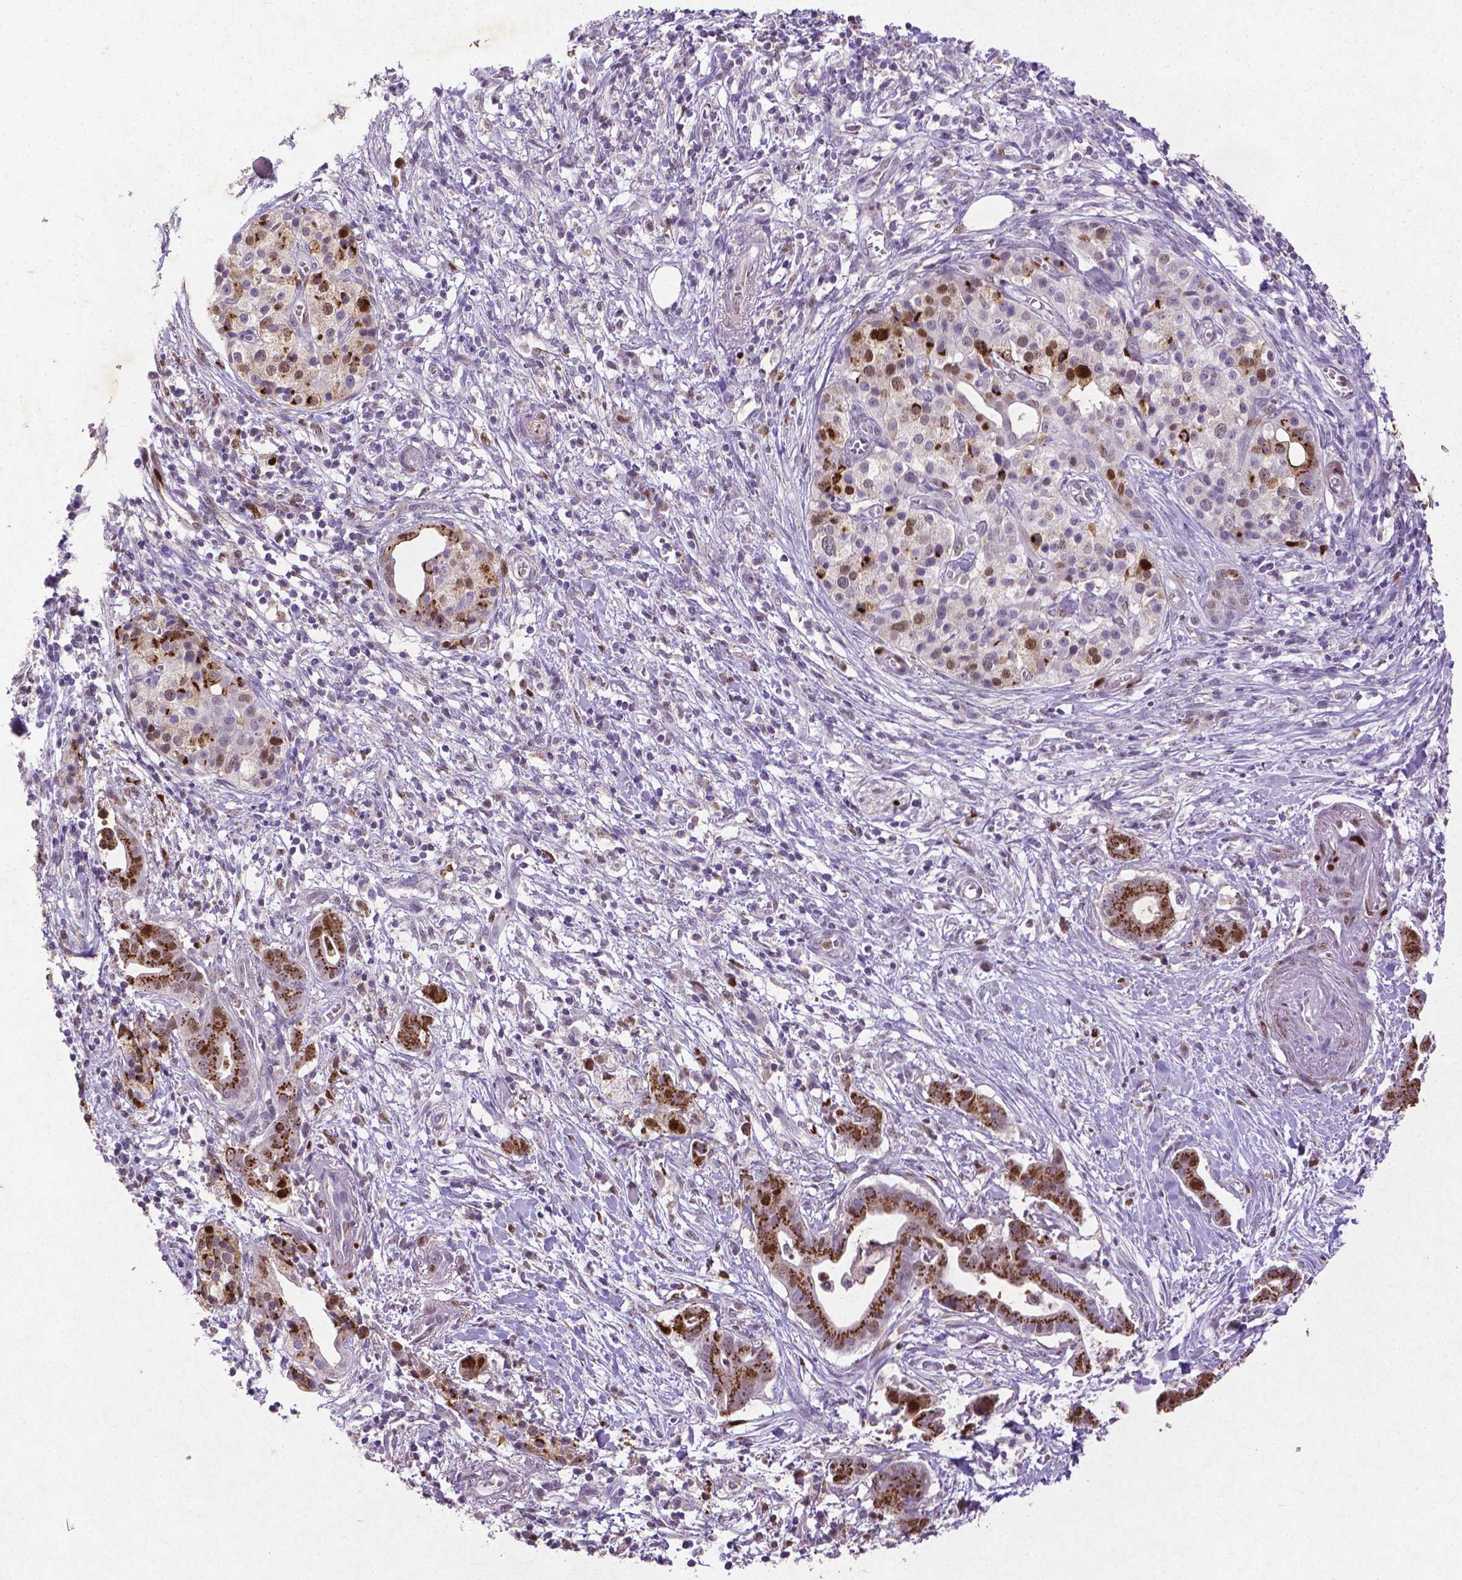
{"staining": {"intensity": "strong", "quantity": ">75%", "location": "cytoplasmic/membranous"}, "tissue": "pancreatic cancer", "cell_type": "Tumor cells", "image_type": "cancer", "snomed": [{"axis": "morphology", "description": "Adenocarcinoma, NOS"}, {"axis": "topography", "description": "Pancreas"}], "caption": "Adenocarcinoma (pancreatic) was stained to show a protein in brown. There is high levels of strong cytoplasmic/membranous staining in approximately >75% of tumor cells. The protein is stained brown, and the nuclei are stained in blue (DAB (3,3'-diaminobenzidine) IHC with brightfield microscopy, high magnification).", "gene": "CDKN1A", "patient": {"sex": "male", "age": 61}}